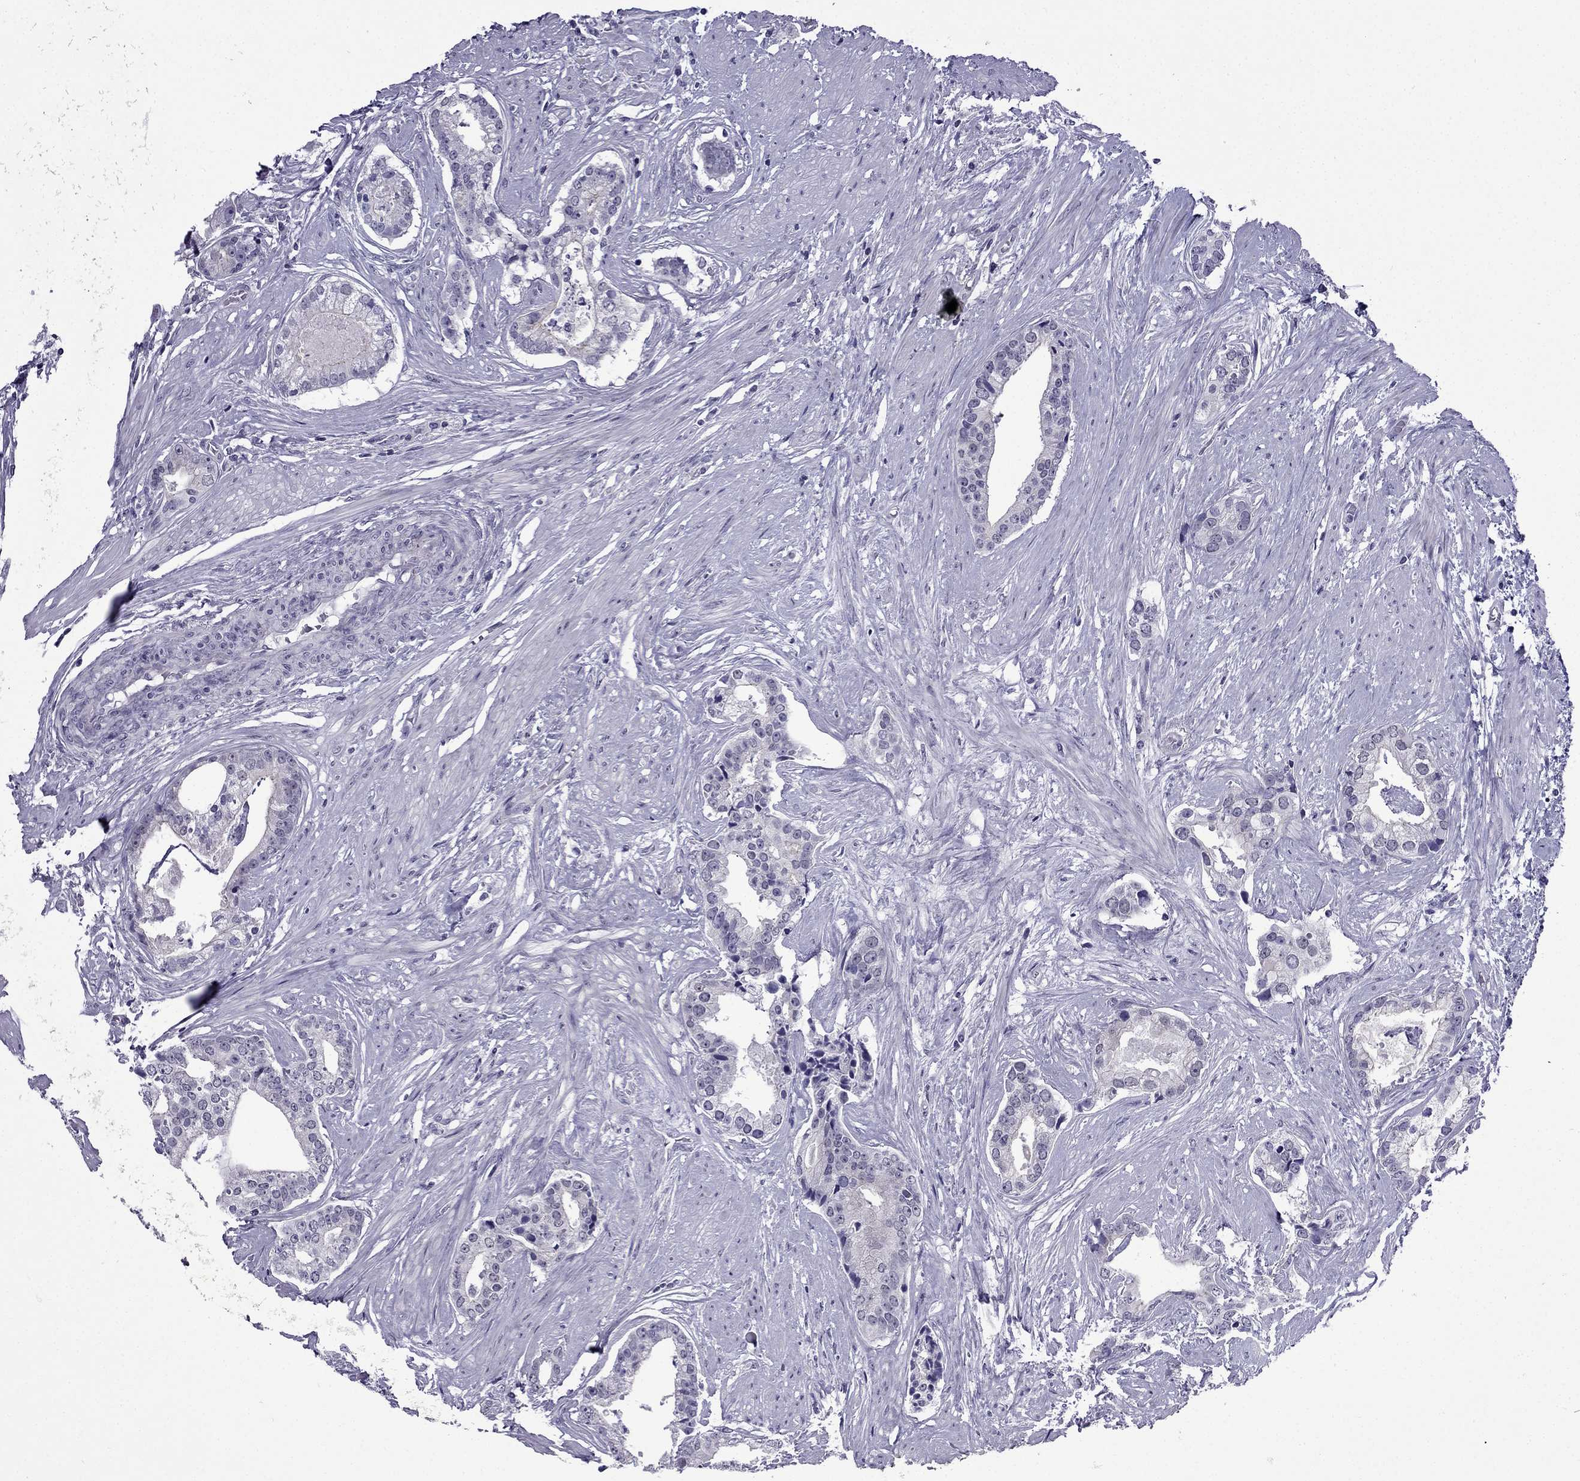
{"staining": {"intensity": "negative", "quantity": "none", "location": "none"}, "tissue": "prostate cancer", "cell_type": "Tumor cells", "image_type": "cancer", "snomed": [{"axis": "morphology", "description": "Adenocarcinoma, NOS"}, {"axis": "topography", "description": "Prostate and seminal vesicle, NOS"}, {"axis": "topography", "description": "Prostate"}], "caption": "The image demonstrates no staining of tumor cells in prostate adenocarcinoma. Nuclei are stained in blue.", "gene": "POM121L12", "patient": {"sex": "male", "age": 44}}